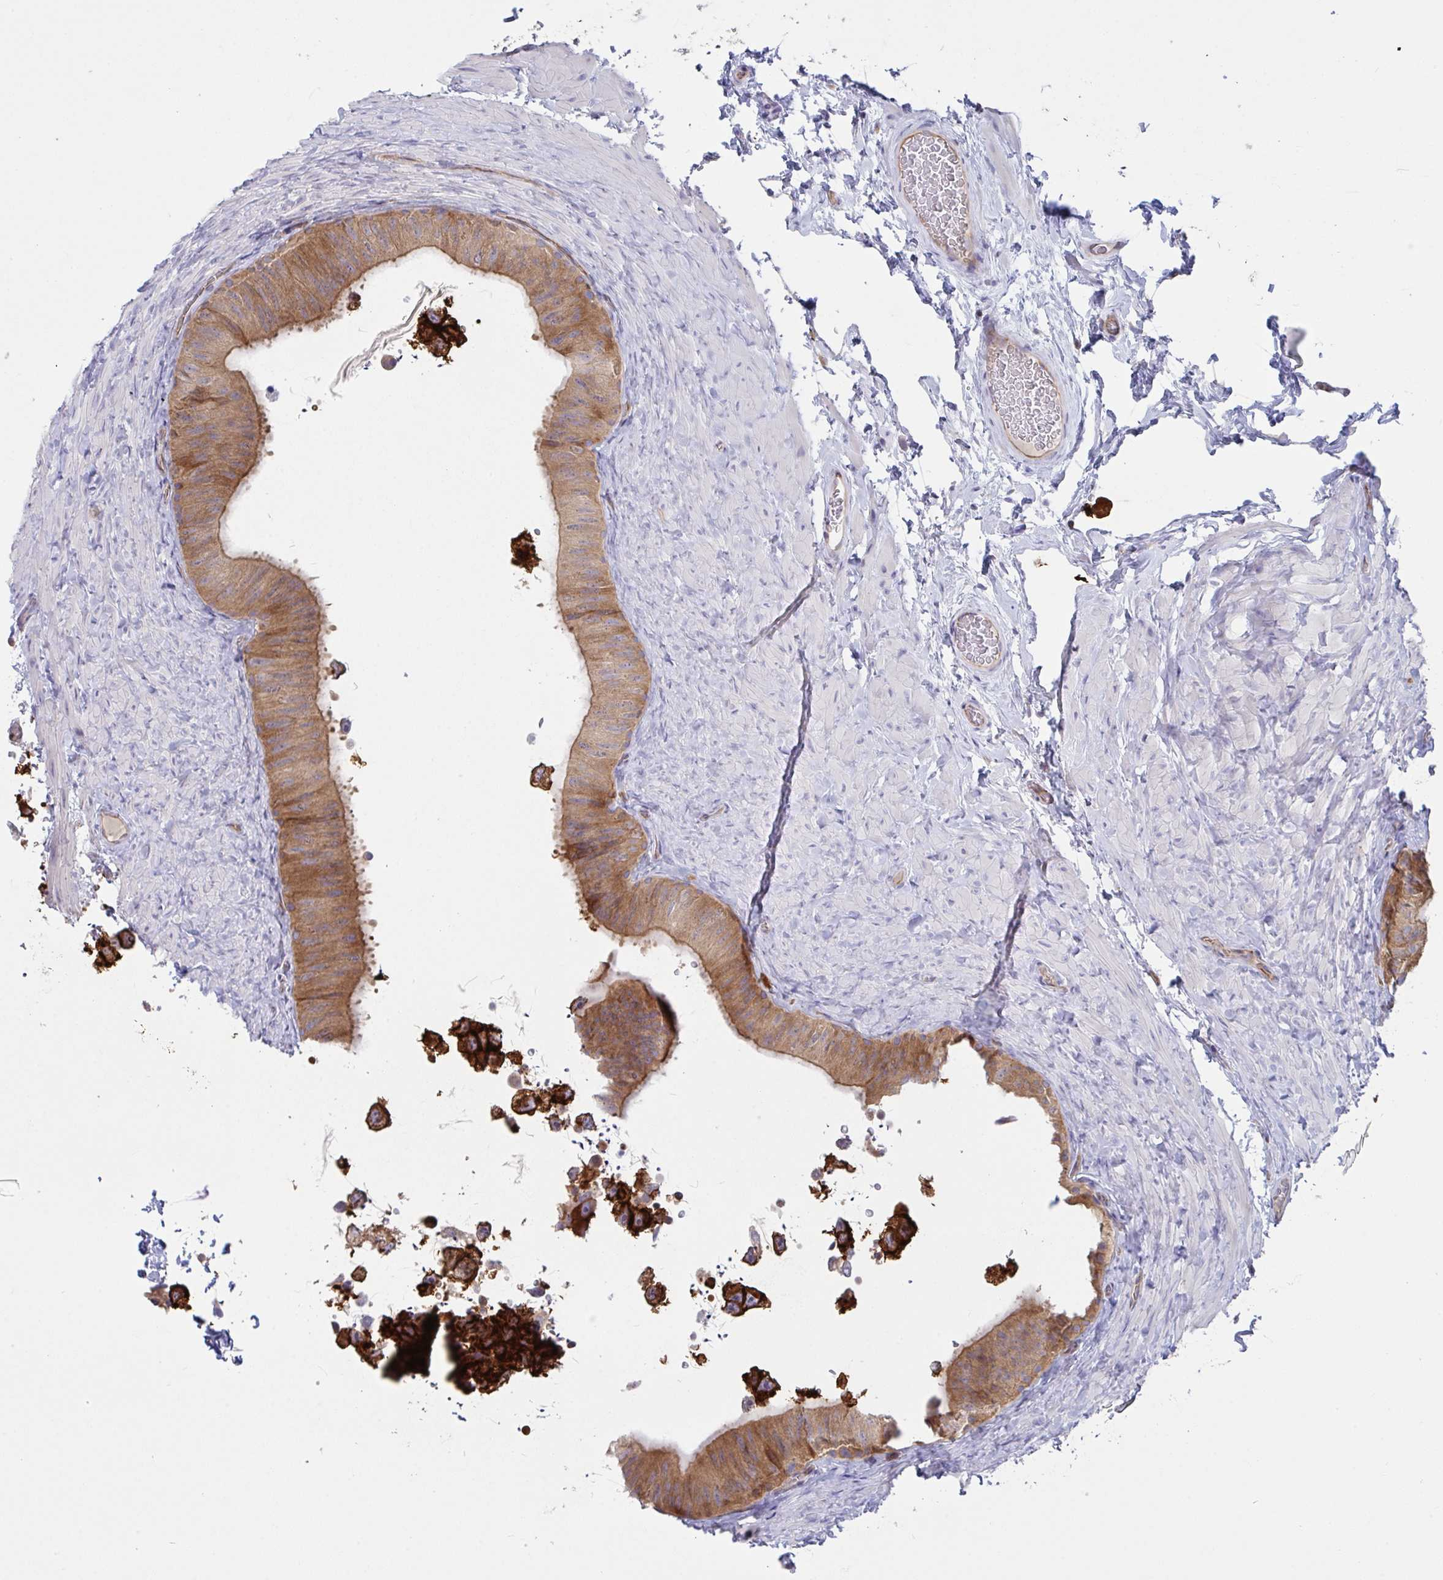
{"staining": {"intensity": "moderate", "quantity": ">75%", "location": "cytoplasmic/membranous"}, "tissue": "epididymis", "cell_type": "Glandular cells", "image_type": "normal", "snomed": [{"axis": "morphology", "description": "Normal tissue, NOS"}, {"axis": "topography", "description": "Epididymis, spermatic cord, NOS"}, {"axis": "topography", "description": "Epididymis"}], "caption": "Moderate cytoplasmic/membranous positivity for a protein is appreciated in approximately >75% of glandular cells of benign epididymis using immunohistochemistry (IHC).", "gene": "YARS2", "patient": {"sex": "male", "age": 31}}